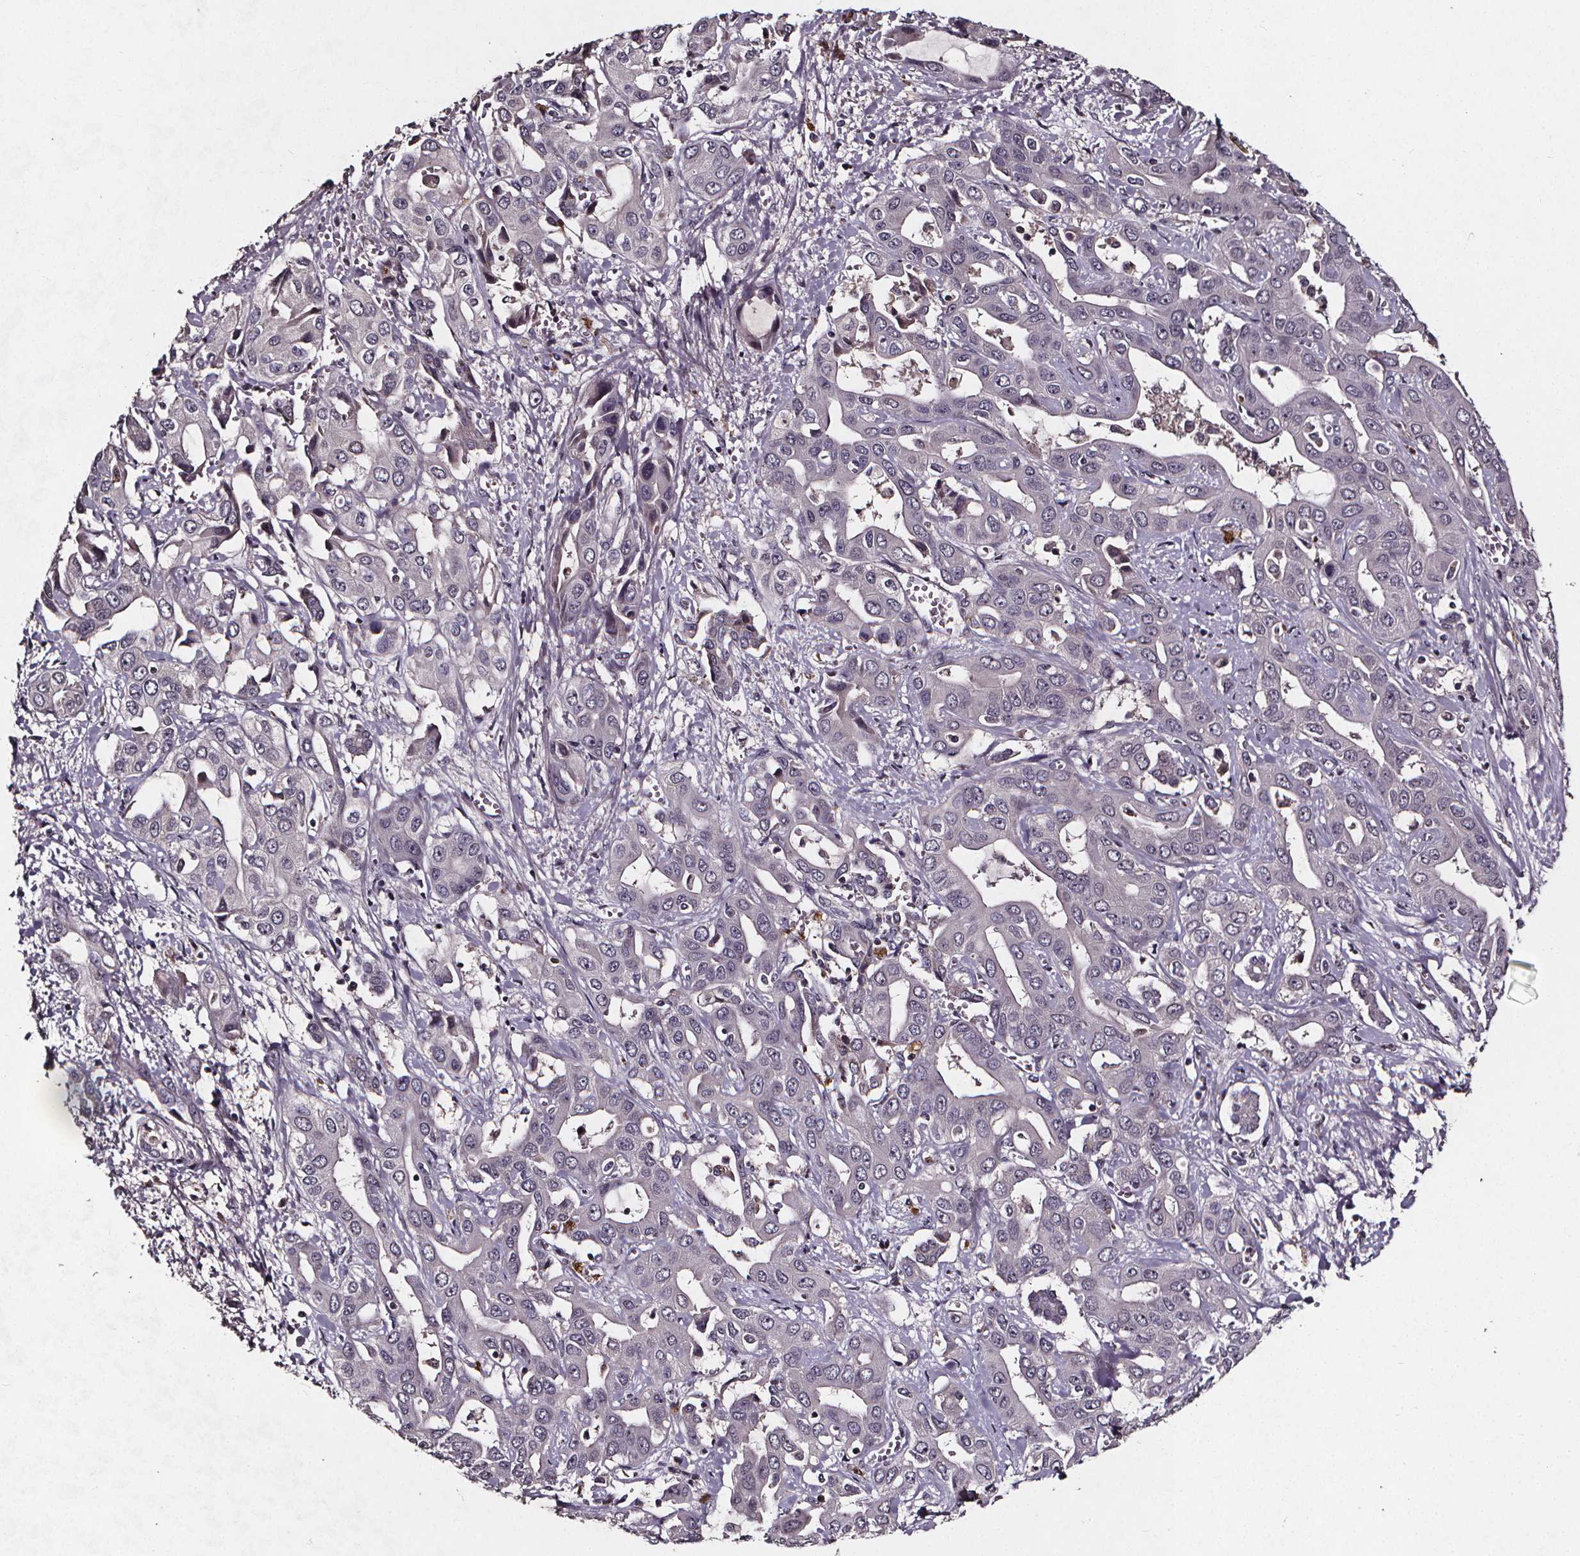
{"staining": {"intensity": "negative", "quantity": "none", "location": "none"}, "tissue": "liver cancer", "cell_type": "Tumor cells", "image_type": "cancer", "snomed": [{"axis": "morphology", "description": "Cholangiocarcinoma"}, {"axis": "topography", "description": "Liver"}], "caption": "An image of human liver cancer (cholangiocarcinoma) is negative for staining in tumor cells.", "gene": "SPAG8", "patient": {"sex": "female", "age": 52}}